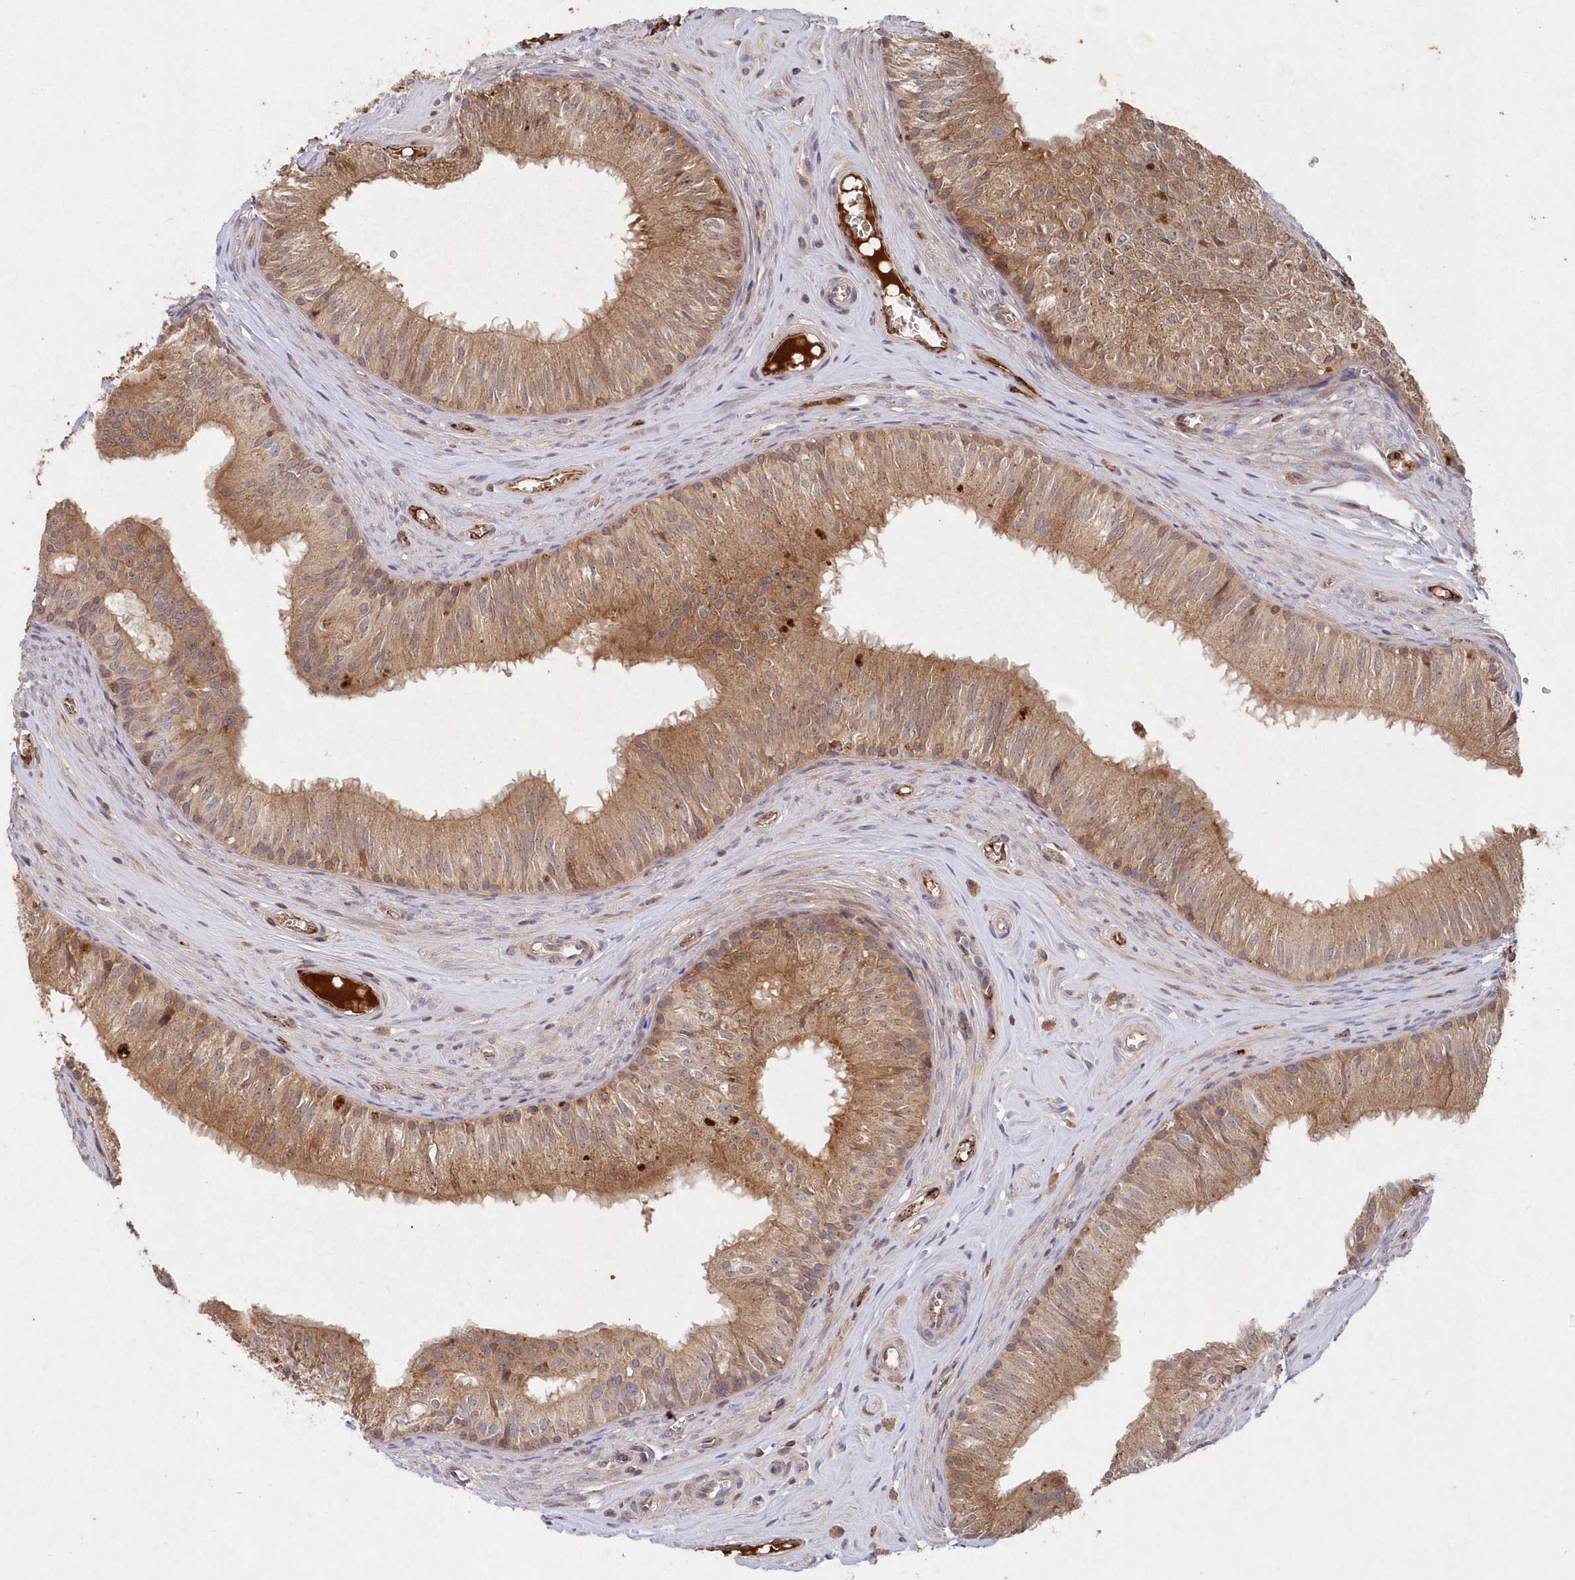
{"staining": {"intensity": "moderate", "quantity": ">75%", "location": "cytoplasmic/membranous"}, "tissue": "epididymis", "cell_type": "Glandular cells", "image_type": "normal", "snomed": [{"axis": "morphology", "description": "Normal tissue, NOS"}, {"axis": "topography", "description": "Epididymis"}], "caption": "Immunohistochemical staining of normal human epididymis displays >75% levels of moderate cytoplasmic/membranous protein expression in about >75% of glandular cells. Using DAB (3,3'-diaminobenzidine) (brown) and hematoxylin (blue) stains, captured at high magnification using brightfield microscopy.", "gene": "ABHD14B", "patient": {"sex": "male", "age": 46}}